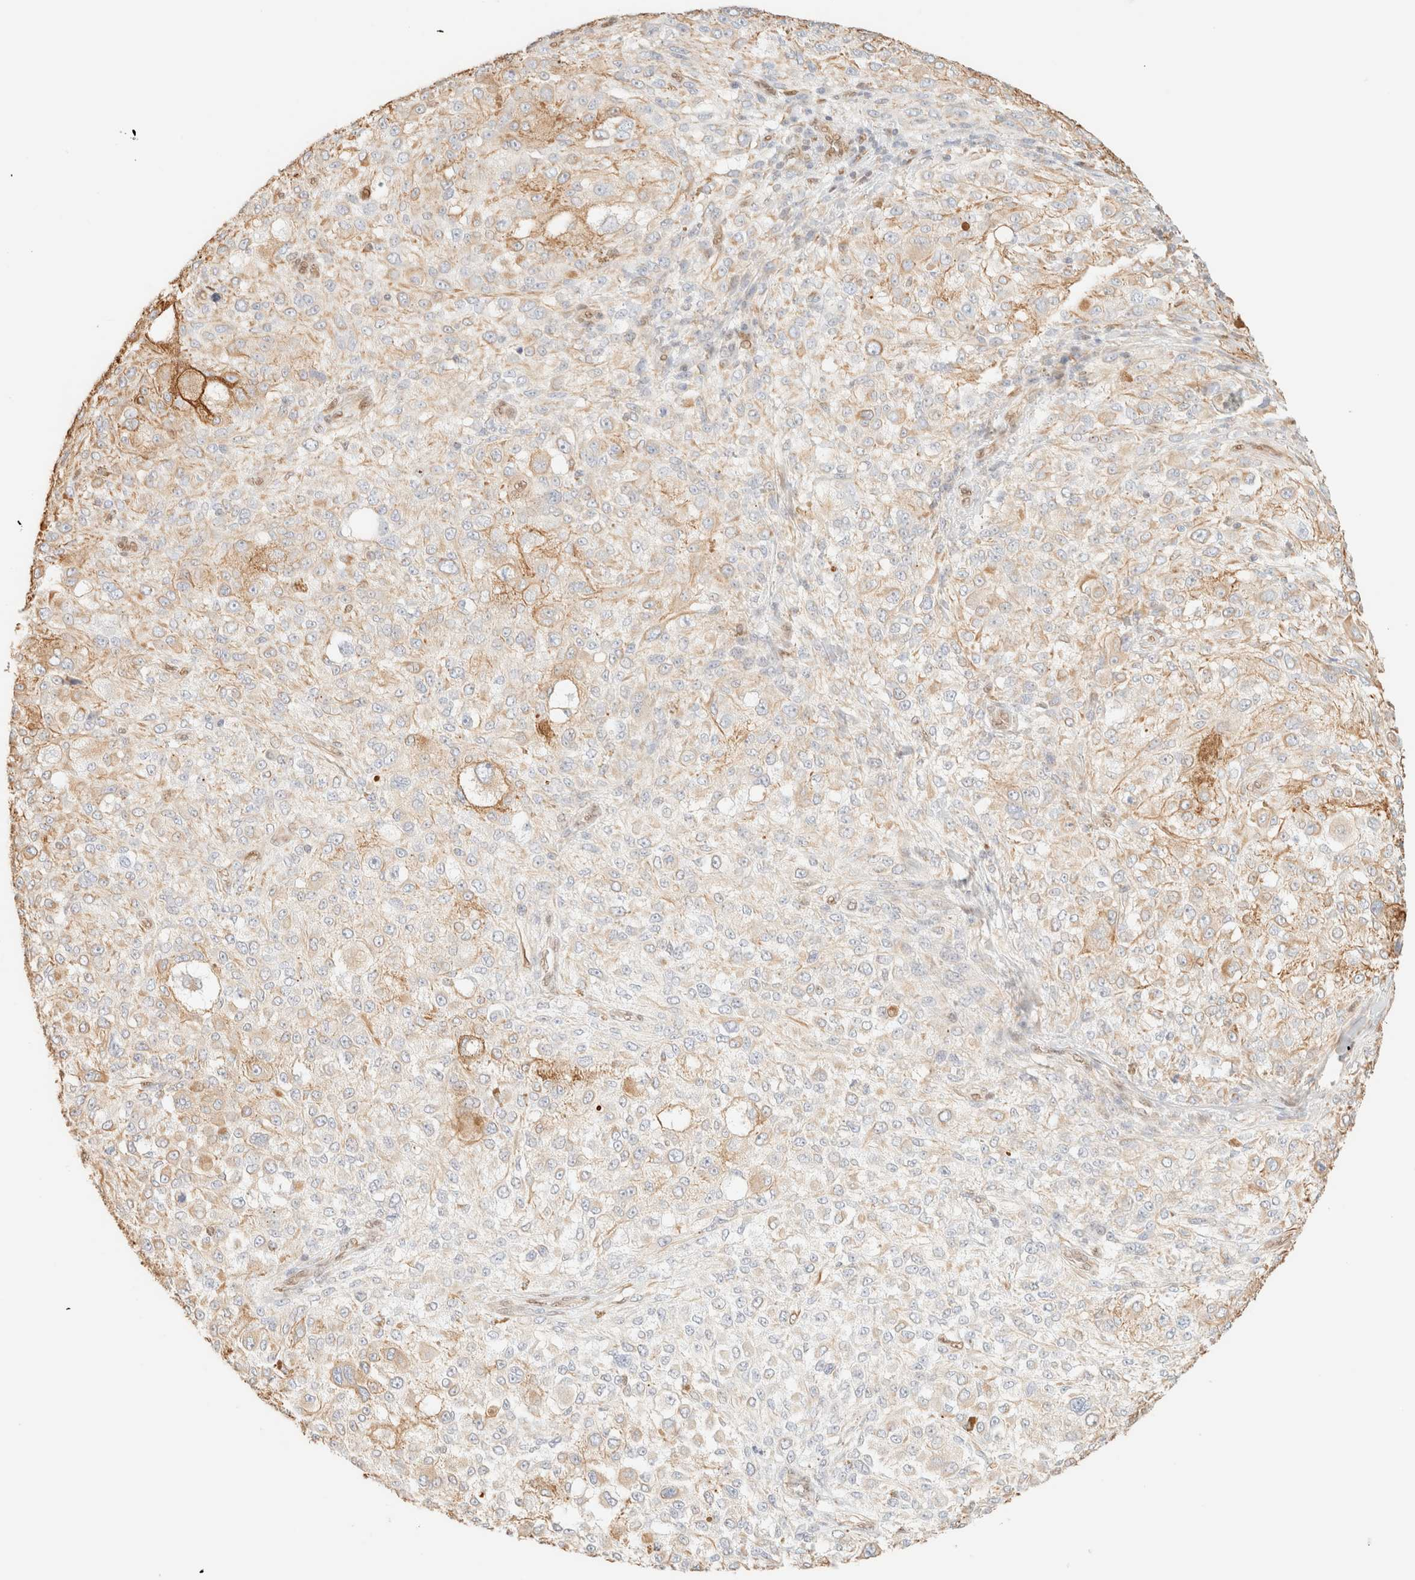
{"staining": {"intensity": "weak", "quantity": "<25%", "location": "cytoplasmic/membranous"}, "tissue": "melanoma", "cell_type": "Tumor cells", "image_type": "cancer", "snomed": [{"axis": "morphology", "description": "Necrosis, NOS"}, {"axis": "morphology", "description": "Malignant melanoma, NOS"}, {"axis": "topography", "description": "Skin"}], "caption": "The histopathology image shows no staining of tumor cells in melanoma.", "gene": "ZSCAN18", "patient": {"sex": "female", "age": 87}}